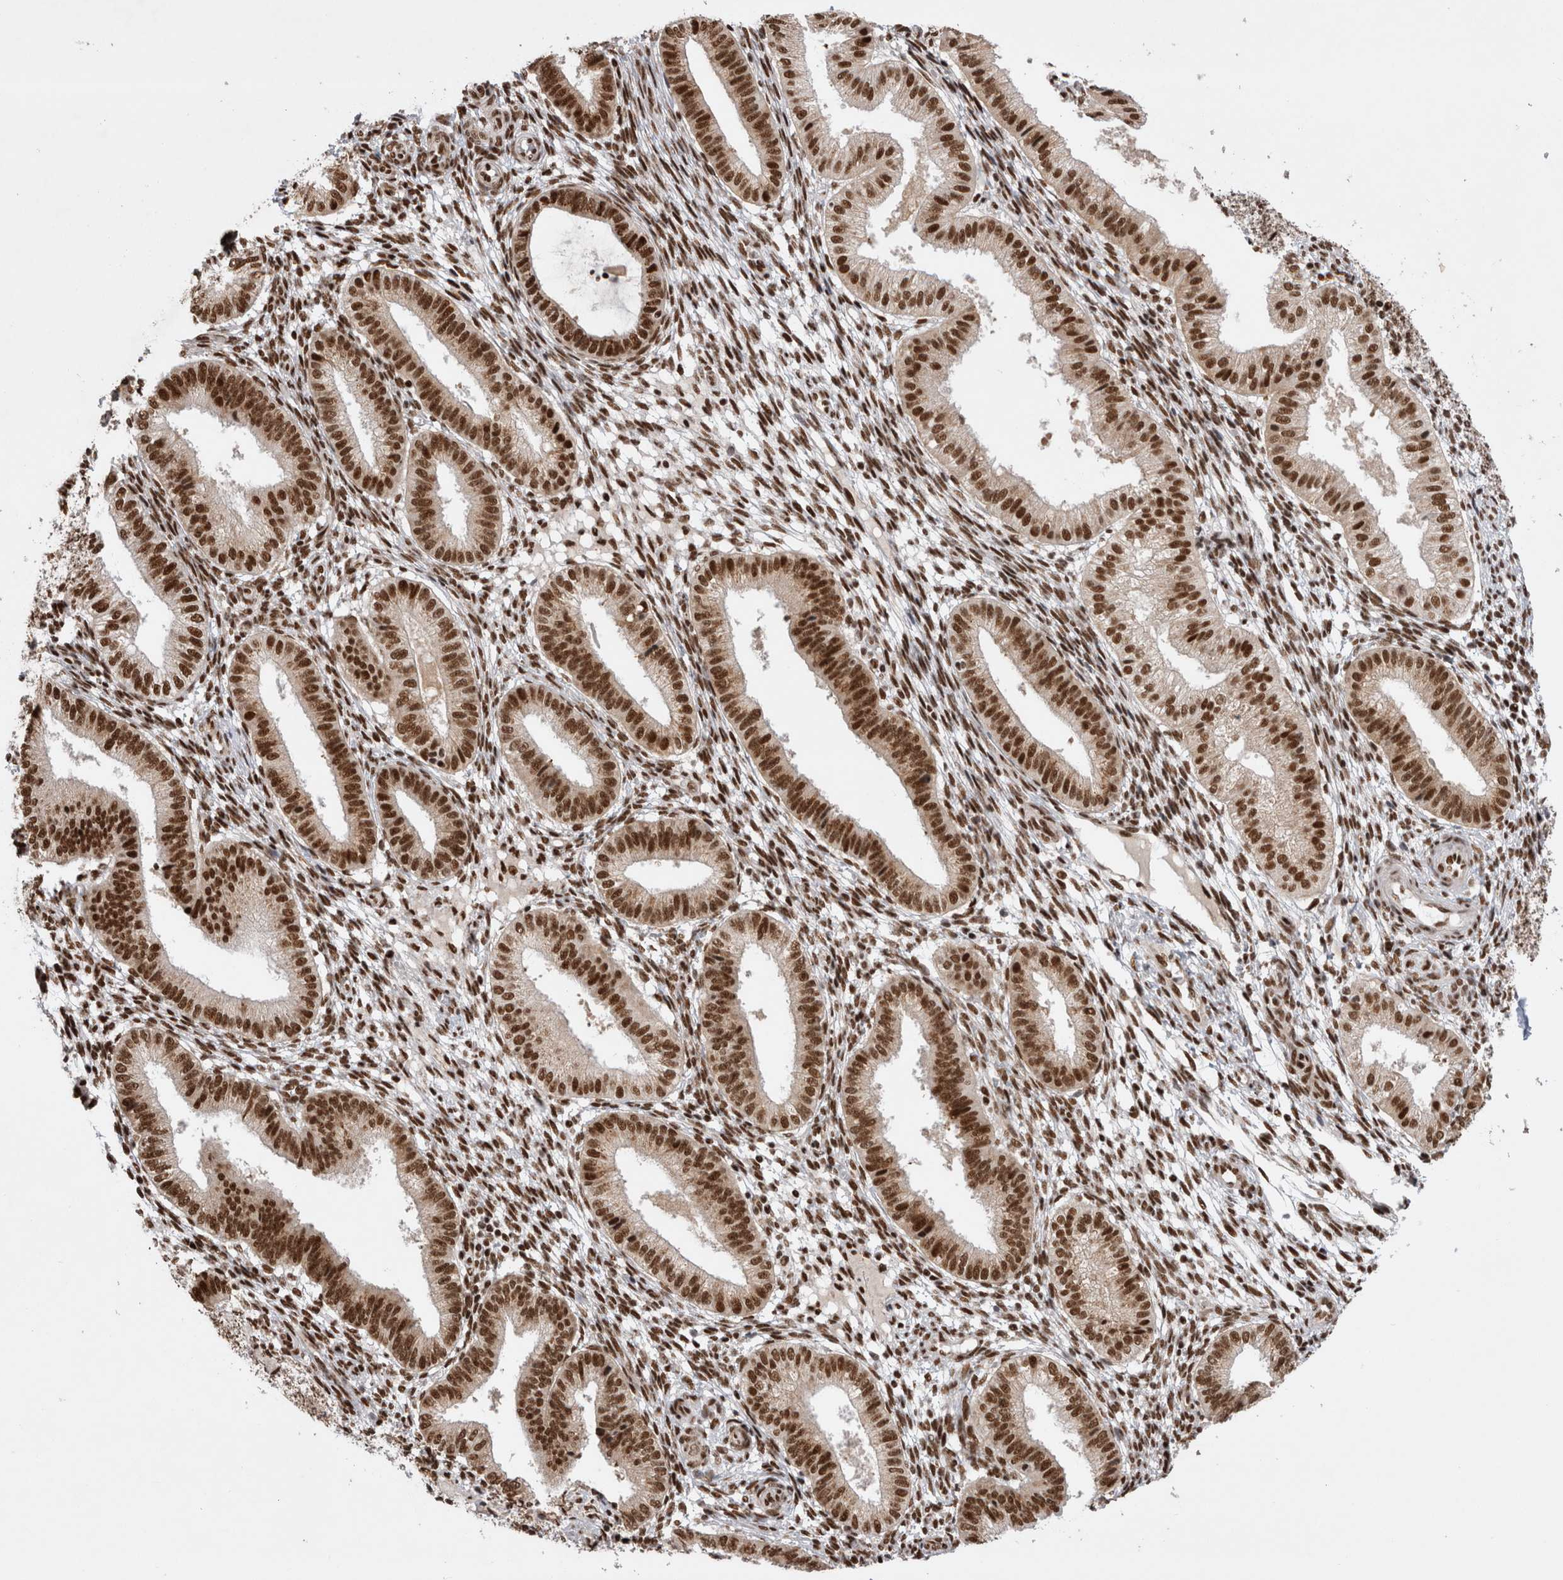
{"staining": {"intensity": "strong", "quantity": ">75%", "location": "nuclear"}, "tissue": "endometrium", "cell_type": "Cells in endometrial stroma", "image_type": "normal", "snomed": [{"axis": "morphology", "description": "Normal tissue, NOS"}, {"axis": "topography", "description": "Endometrium"}], "caption": "Immunohistochemistry (IHC) of unremarkable human endometrium displays high levels of strong nuclear expression in approximately >75% of cells in endometrial stroma.", "gene": "EYA2", "patient": {"sex": "female", "age": 39}}